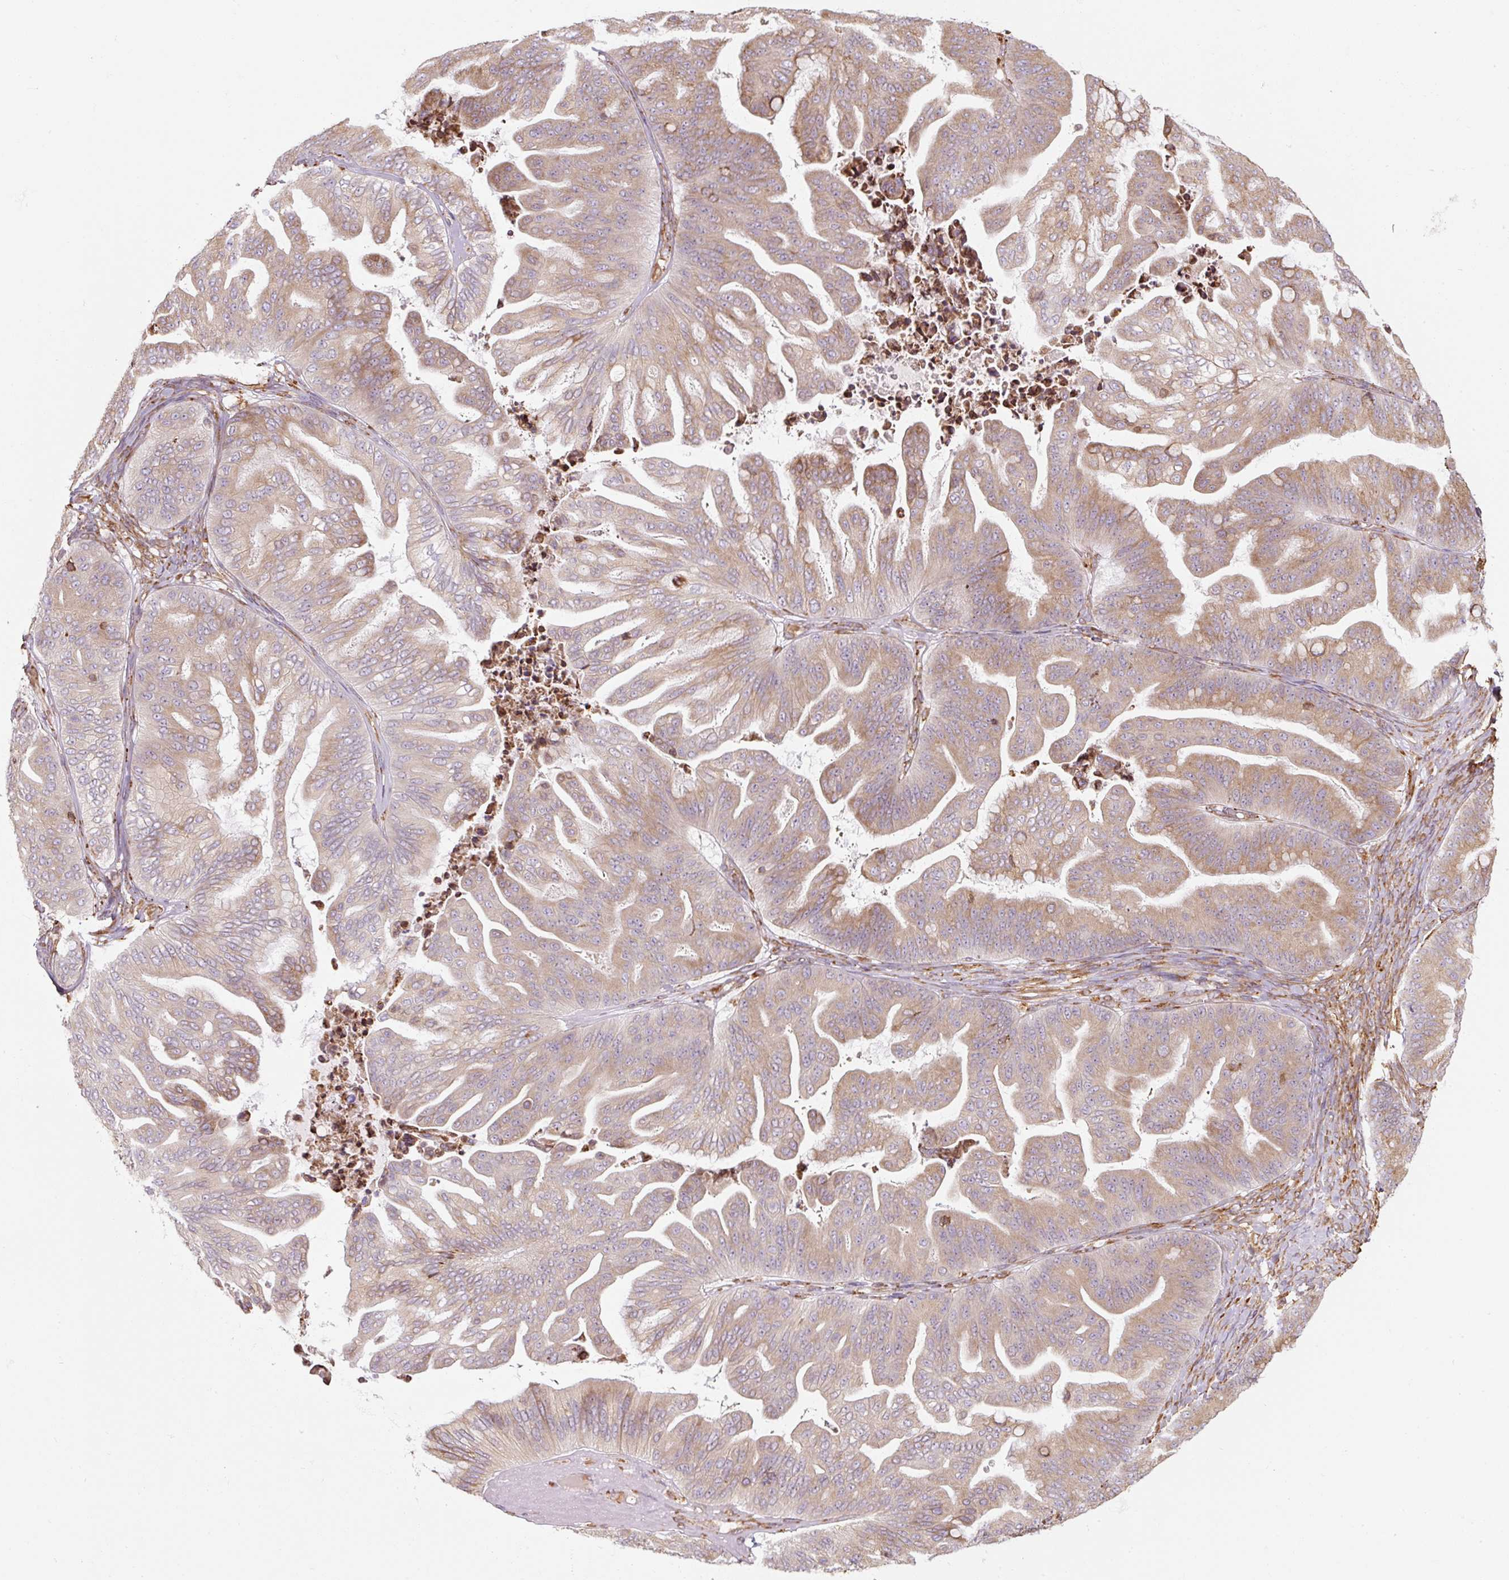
{"staining": {"intensity": "moderate", "quantity": "25%-75%", "location": "cytoplasmic/membranous"}, "tissue": "ovarian cancer", "cell_type": "Tumor cells", "image_type": "cancer", "snomed": [{"axis": "morphology", "description": "Cystadenocarcinoma, mucinous, NOS"}, {"axis": "topography", "description": "Ovary"}], "caption": "High-magnification brightfield microscopy of ovarian cancer stained with DAB (3,3'-diaminobenzidine) (brown) and counterstained with hematoxylin (blue). tumor cells exhibit moderate cytoplasmic/membranous positivity is present in approximately25%-75% of cells.", "gene": "PRKCSH", "patient": {"sex": "female", "age": 67}}